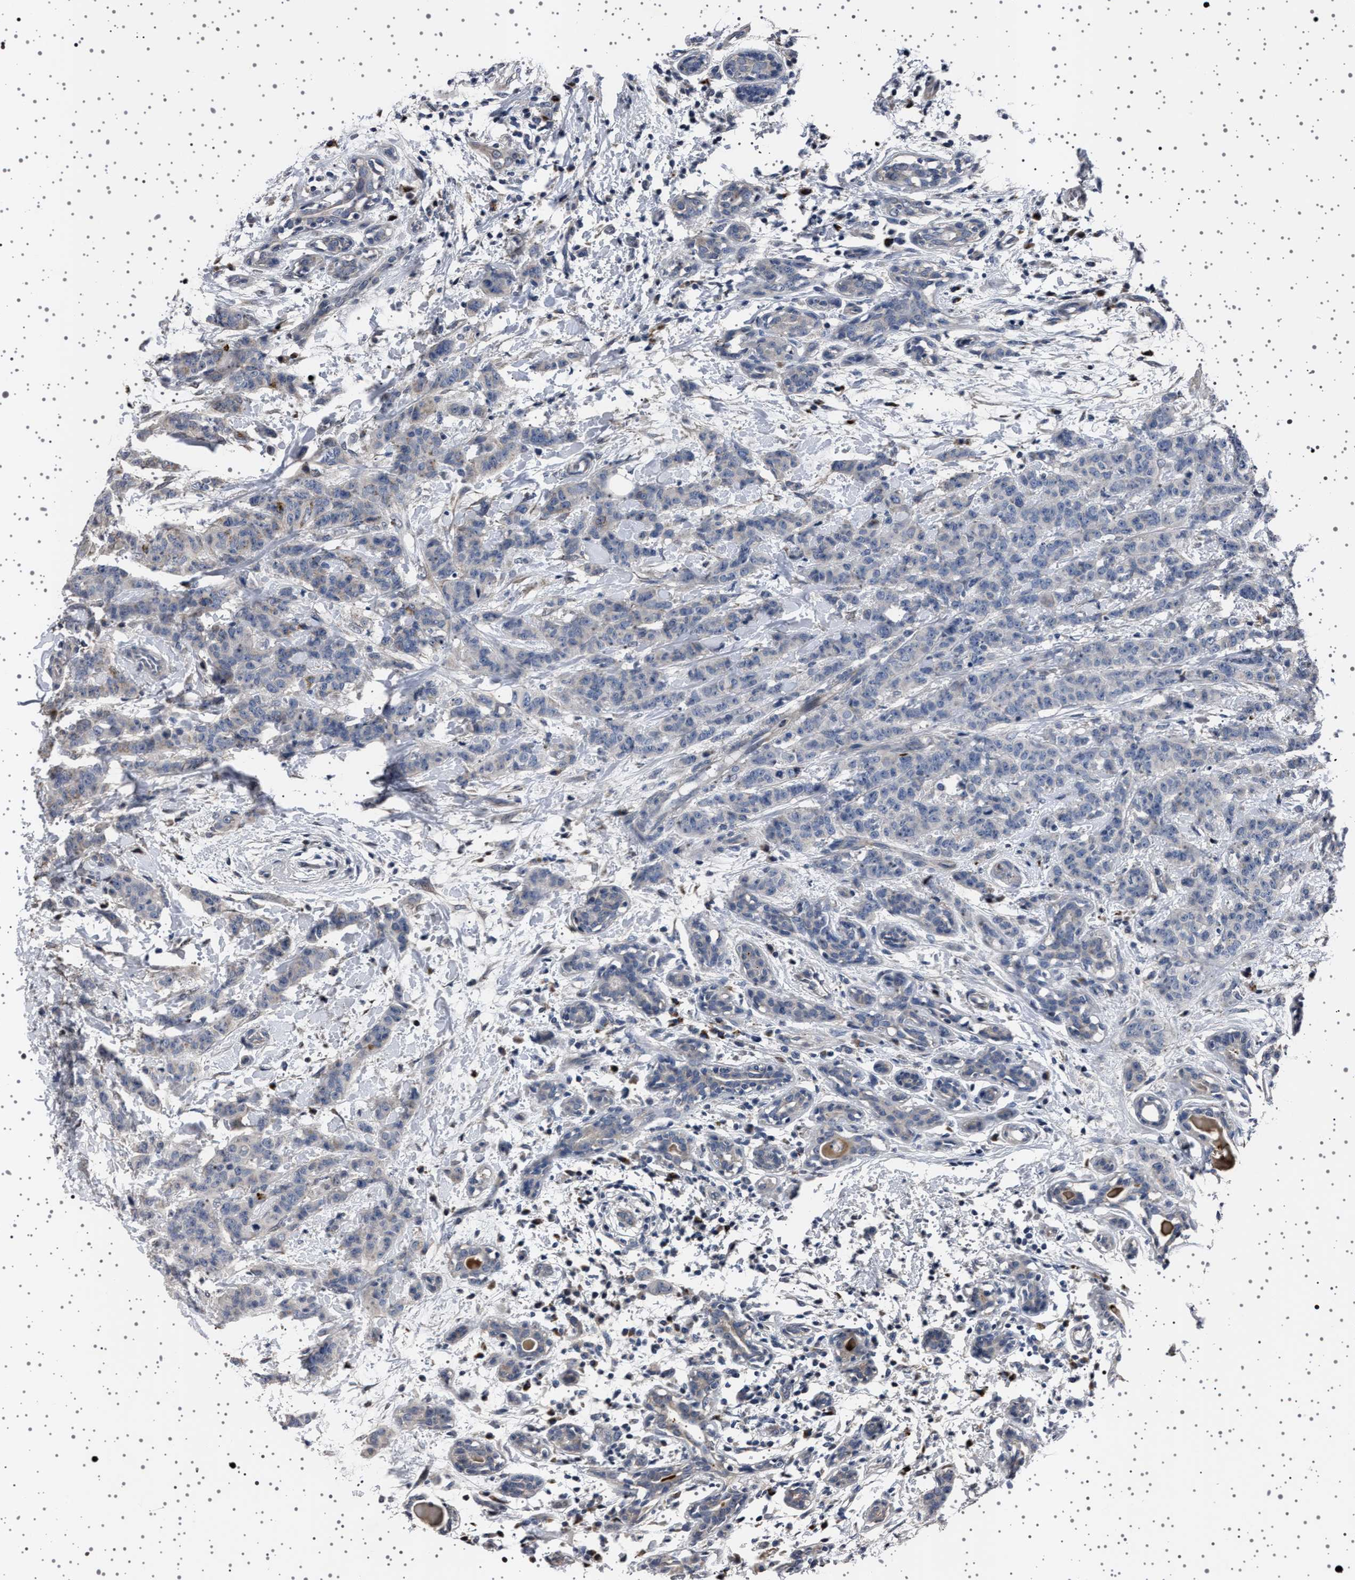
{"staining": {"intensity": "negative", "quantity": "none", "location": "none"}, "tissue": "breast cancer", "cell_type": "Tumor cells", "image_type": "cancer", "snomed": [{"axis": "morphology", "description": "Normal tissue, NOS"}, {"axis": "morphology", "description": "Duct carcinoma"}, {"axis": "topography", "description": "Breast"}], "caption": "The immunohistochemistry (IHC) image has no significant positivity in tumor cells of breast intraductal carcinoma tissue. (DAB (3,3'-diaminobenzidine) IHC visualized using brightfield microscopy, high magnification).", "gene": "PAK5", "patient": {"sex": "female", "age": 40}}